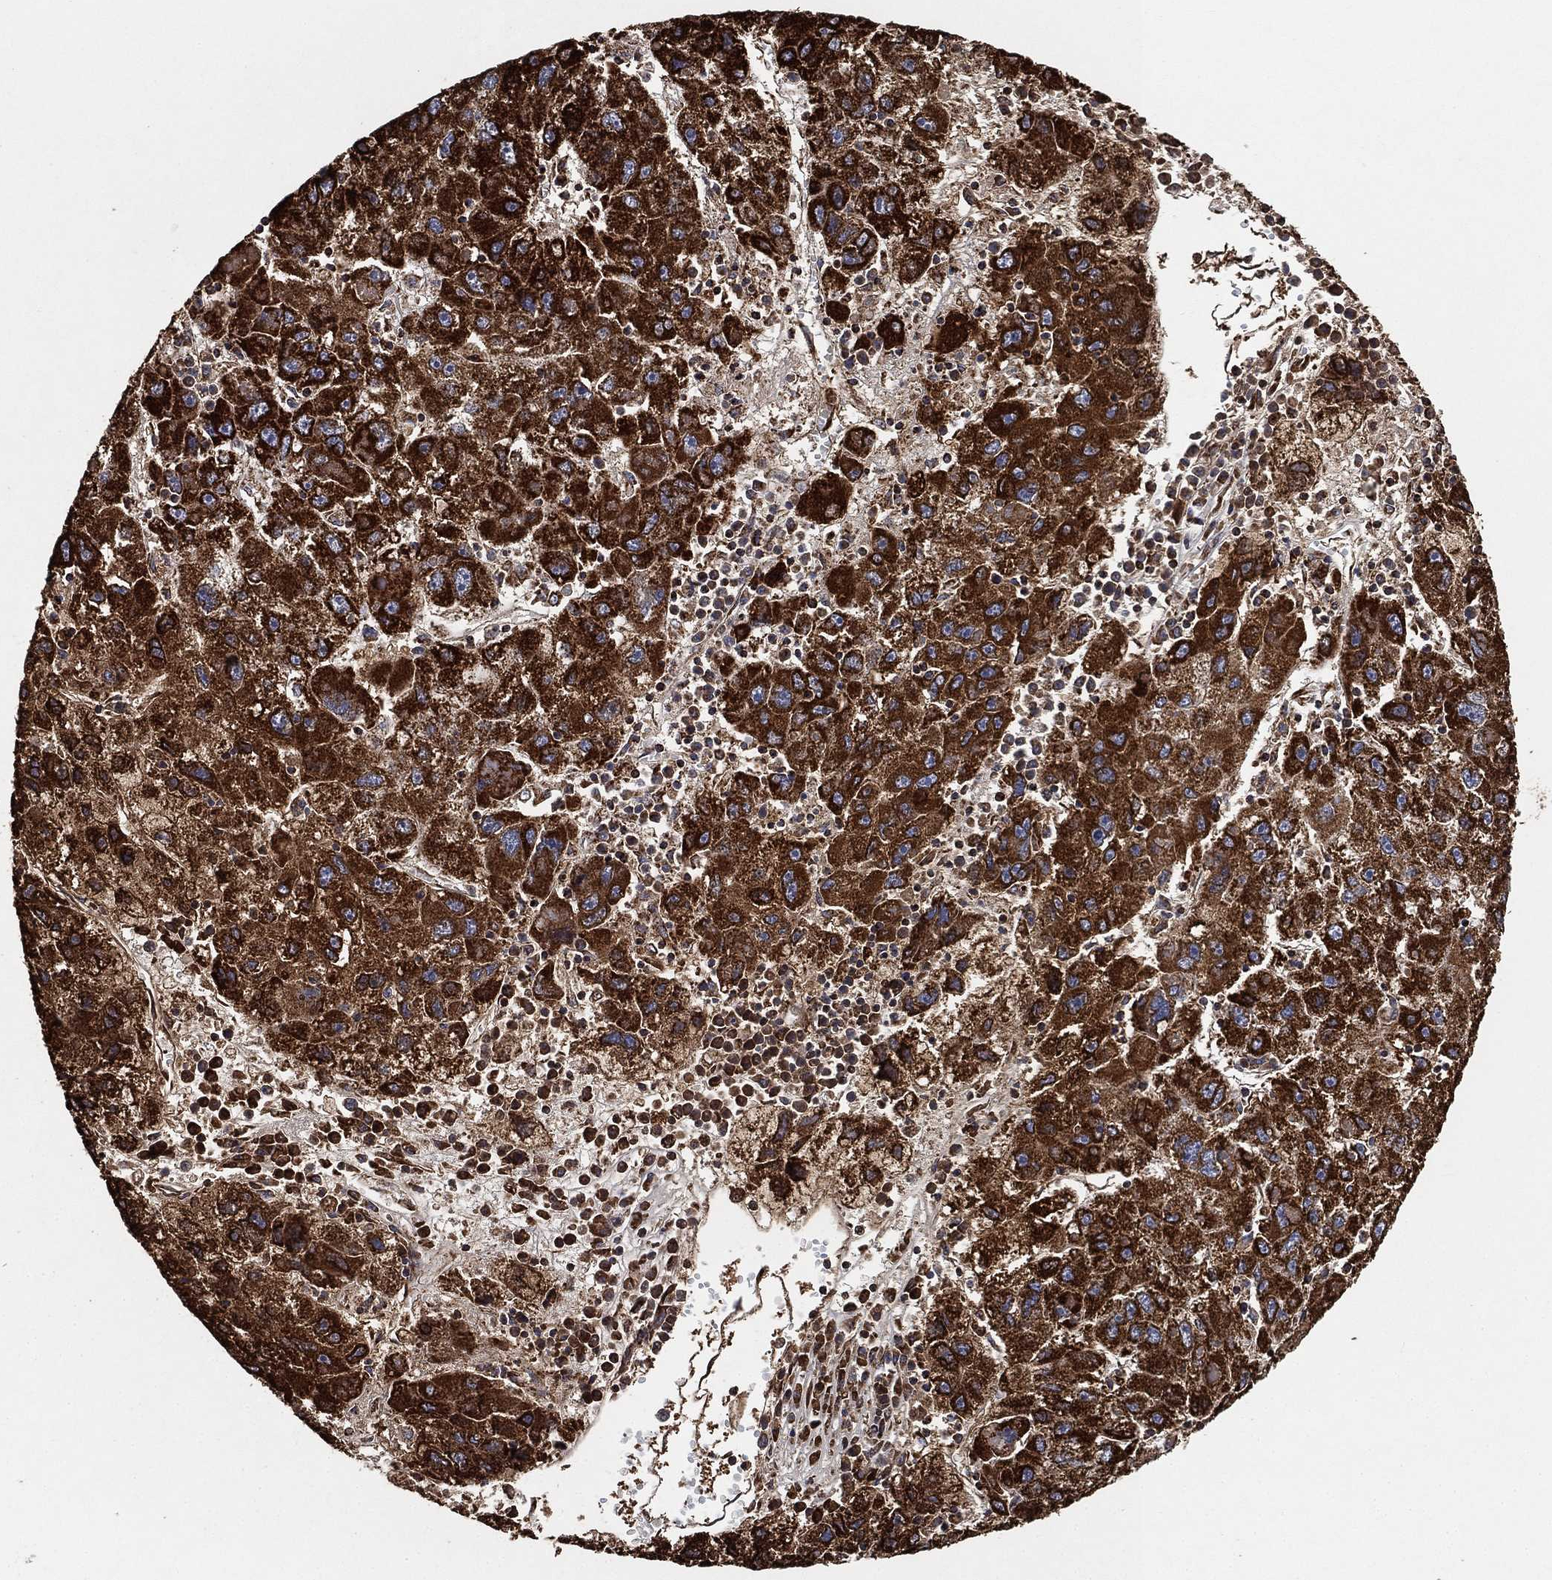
{"staining": {"intensity": "strong", "quantity": ">75%", "location": "cytoplasmic/membranous"}, "tissue": "liver cancer", "cell_type": "Tumor cells", "image_type": "cancer", "snomed": [{"axis": "morphology", "description": "Carcinoma, Hepatocellular, NOS"}, {"axis": "topography", "description": "Liver"}], "caption": "Immunohistochemical staining of liver cancer shows high levels of strong cytoplasmic/membranous protein positivity in about >75% of tumor cells.", "gene": "SLC38A7", "patient": {"sex": "male", "age": 75}}